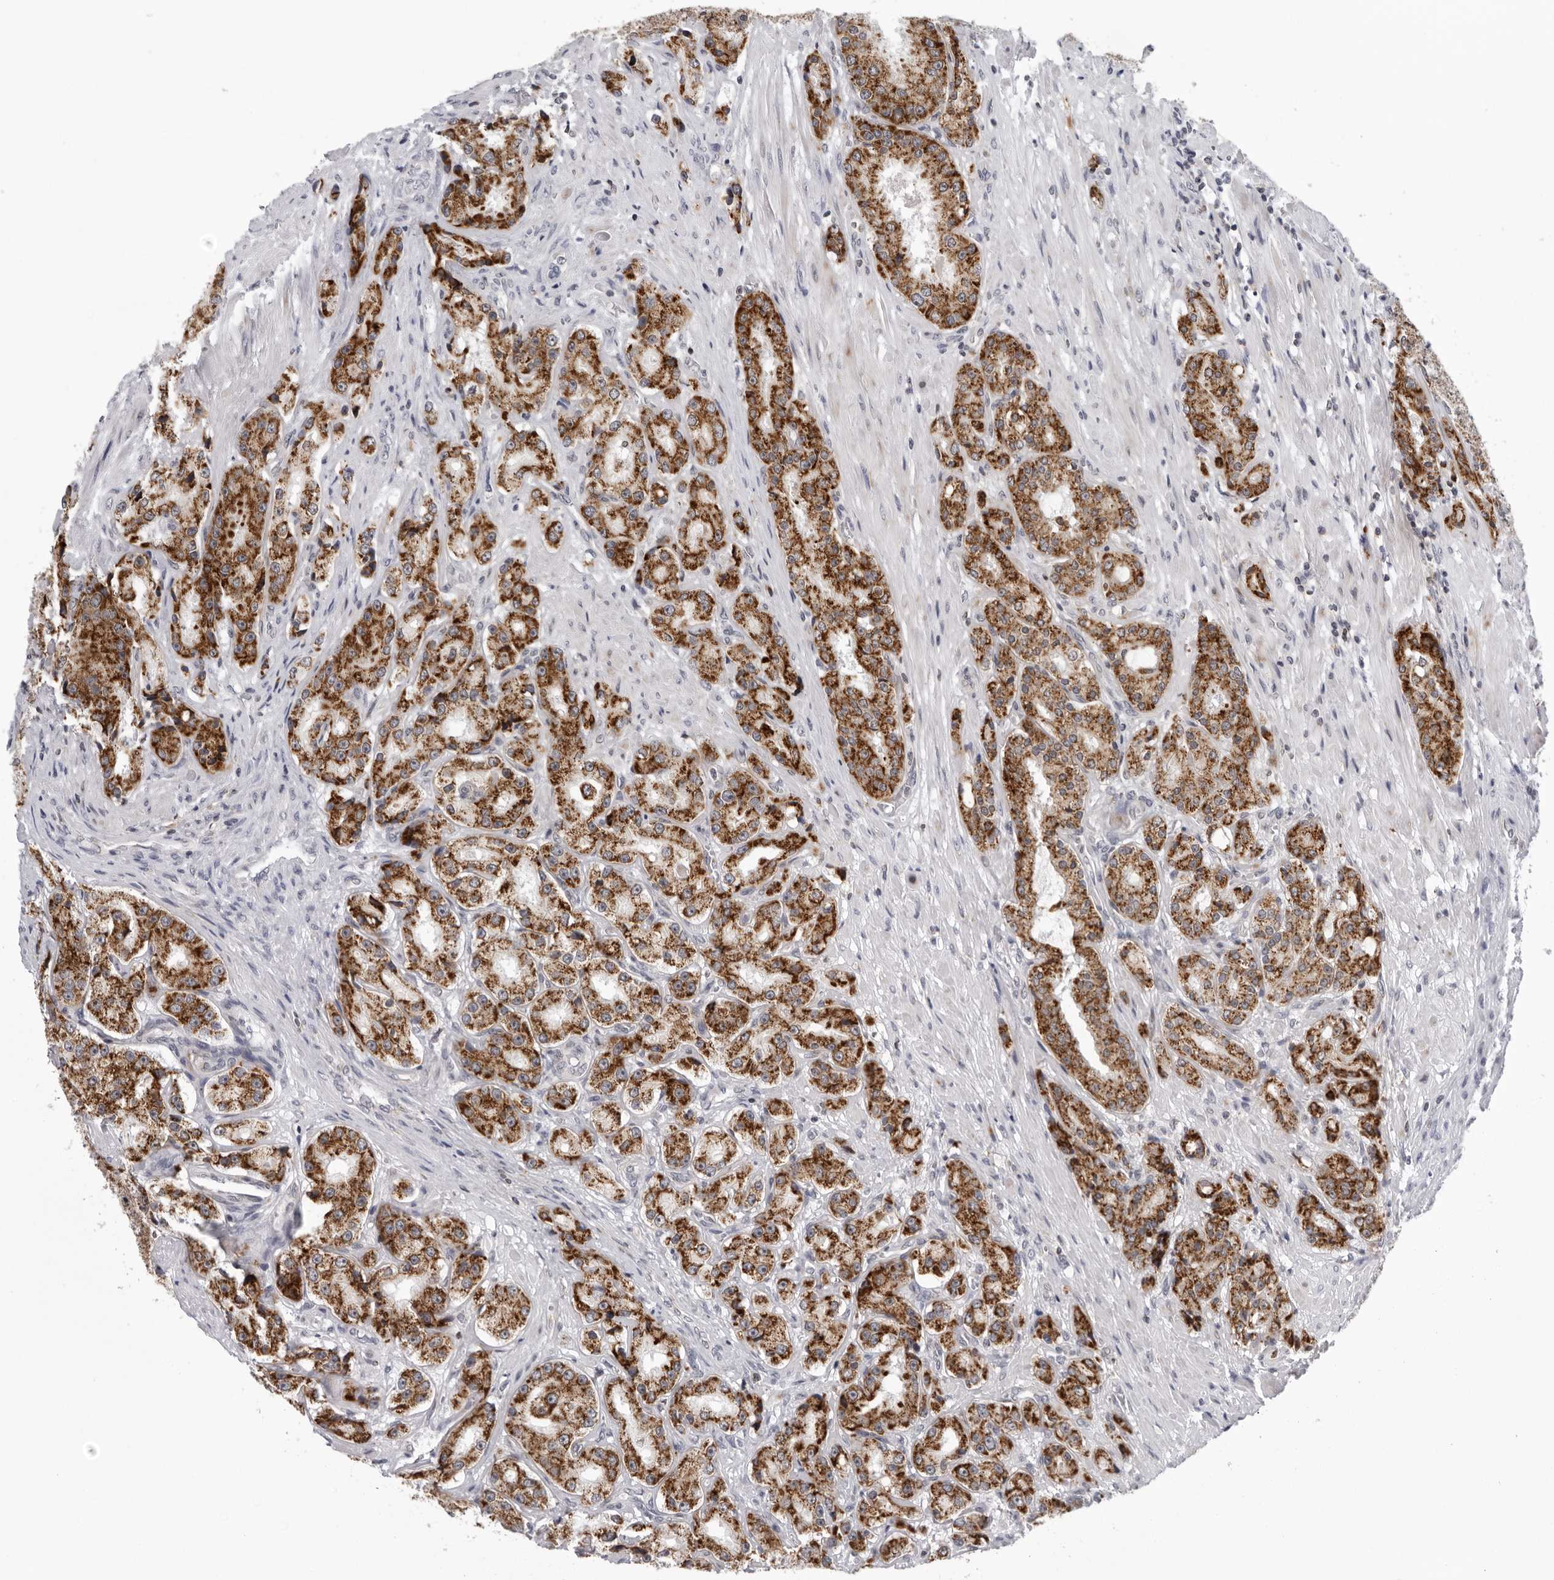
{"staining": {"intensity": "strong", "quantity": ">75%", "location": "cytoplasmic/membranous"}, "tissue": "prostate cancer", "cell_type": "Tumor cells", "image_type": "cancer", "snomed": [{"axis": "morphology", "description": "Adenocarcinoma, High grade"}, {"axis": "topography", "description": "Prostate"}], "caption": "Immunohistochemical staining of human prostate high-grade adenocarcinoma demonstrates high levels of strong cytoplasmic/membranous protein staining in about >75% of tumor cells.", "gene": "CPT2", "patient": {"sex": "male", "age": 60}}